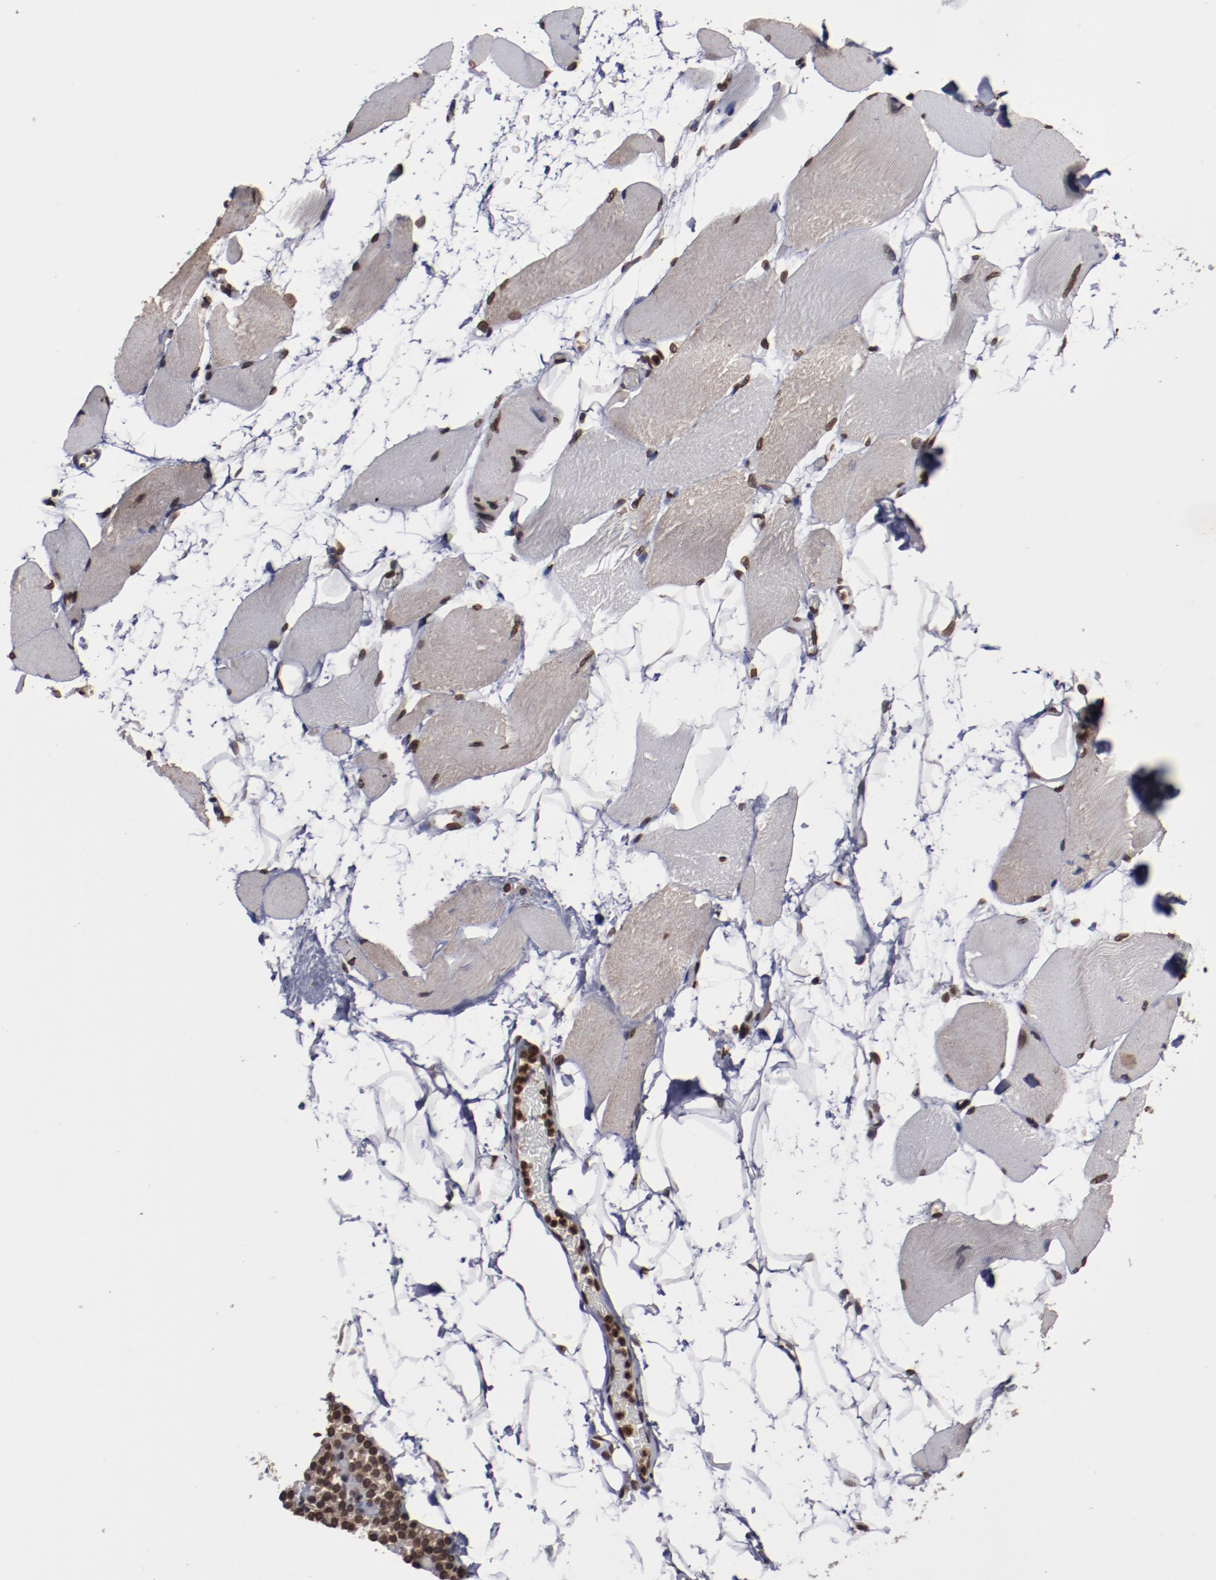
{"staining": {"intensity": "weak", "quantity": ">75%", "location": "nuclear"}, "tissue": "skeletal muscle", "cell_type": "Myocytes", "image_type": "normal", "snomed": [{"axis": "morphology", "description": "Normal tissue, NOS"}, {"axis": "topography", "description": "Skeletal muscle"}, {"axis": "topography", "description": "Parathyroid gland"}], "caption": "Protein staining exhibits weak nuclear positivity in approximately >75% of myocytes in unremarkable skeletal muscle.", "gene": "AKT1", "patient": {"sex": "female", "age": 37}}